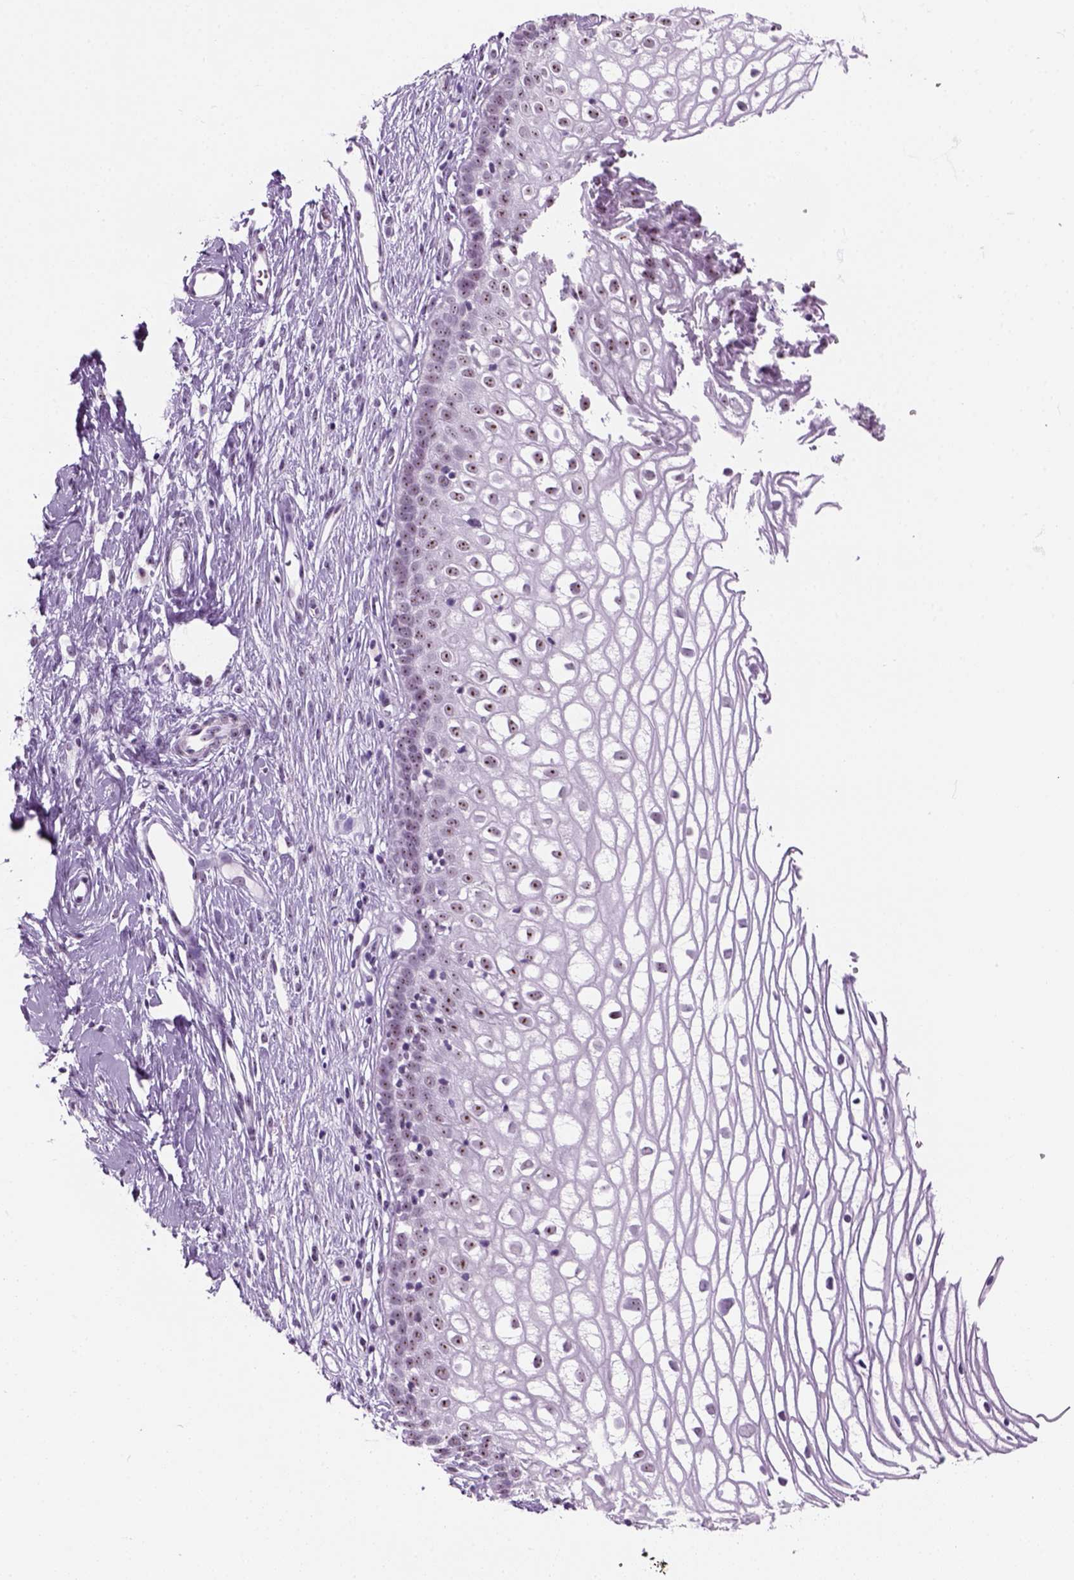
{"staining": {"intensity": "negative", "quantity": "none", "location": "none"}, "tissue": "cervix", "cell_type": "Glandular cells", "image_type": "normal", "snomed": [{"axis": "morphology", "description": "Normal tissue, NOS"}, {"axis": "topography", "description": "Cervix"}], "caption": "The IHC image has no significant staining in glandular cells of cervix.", "gene": "ZNF865", "patient": {"sex": "female", "age": 40}}